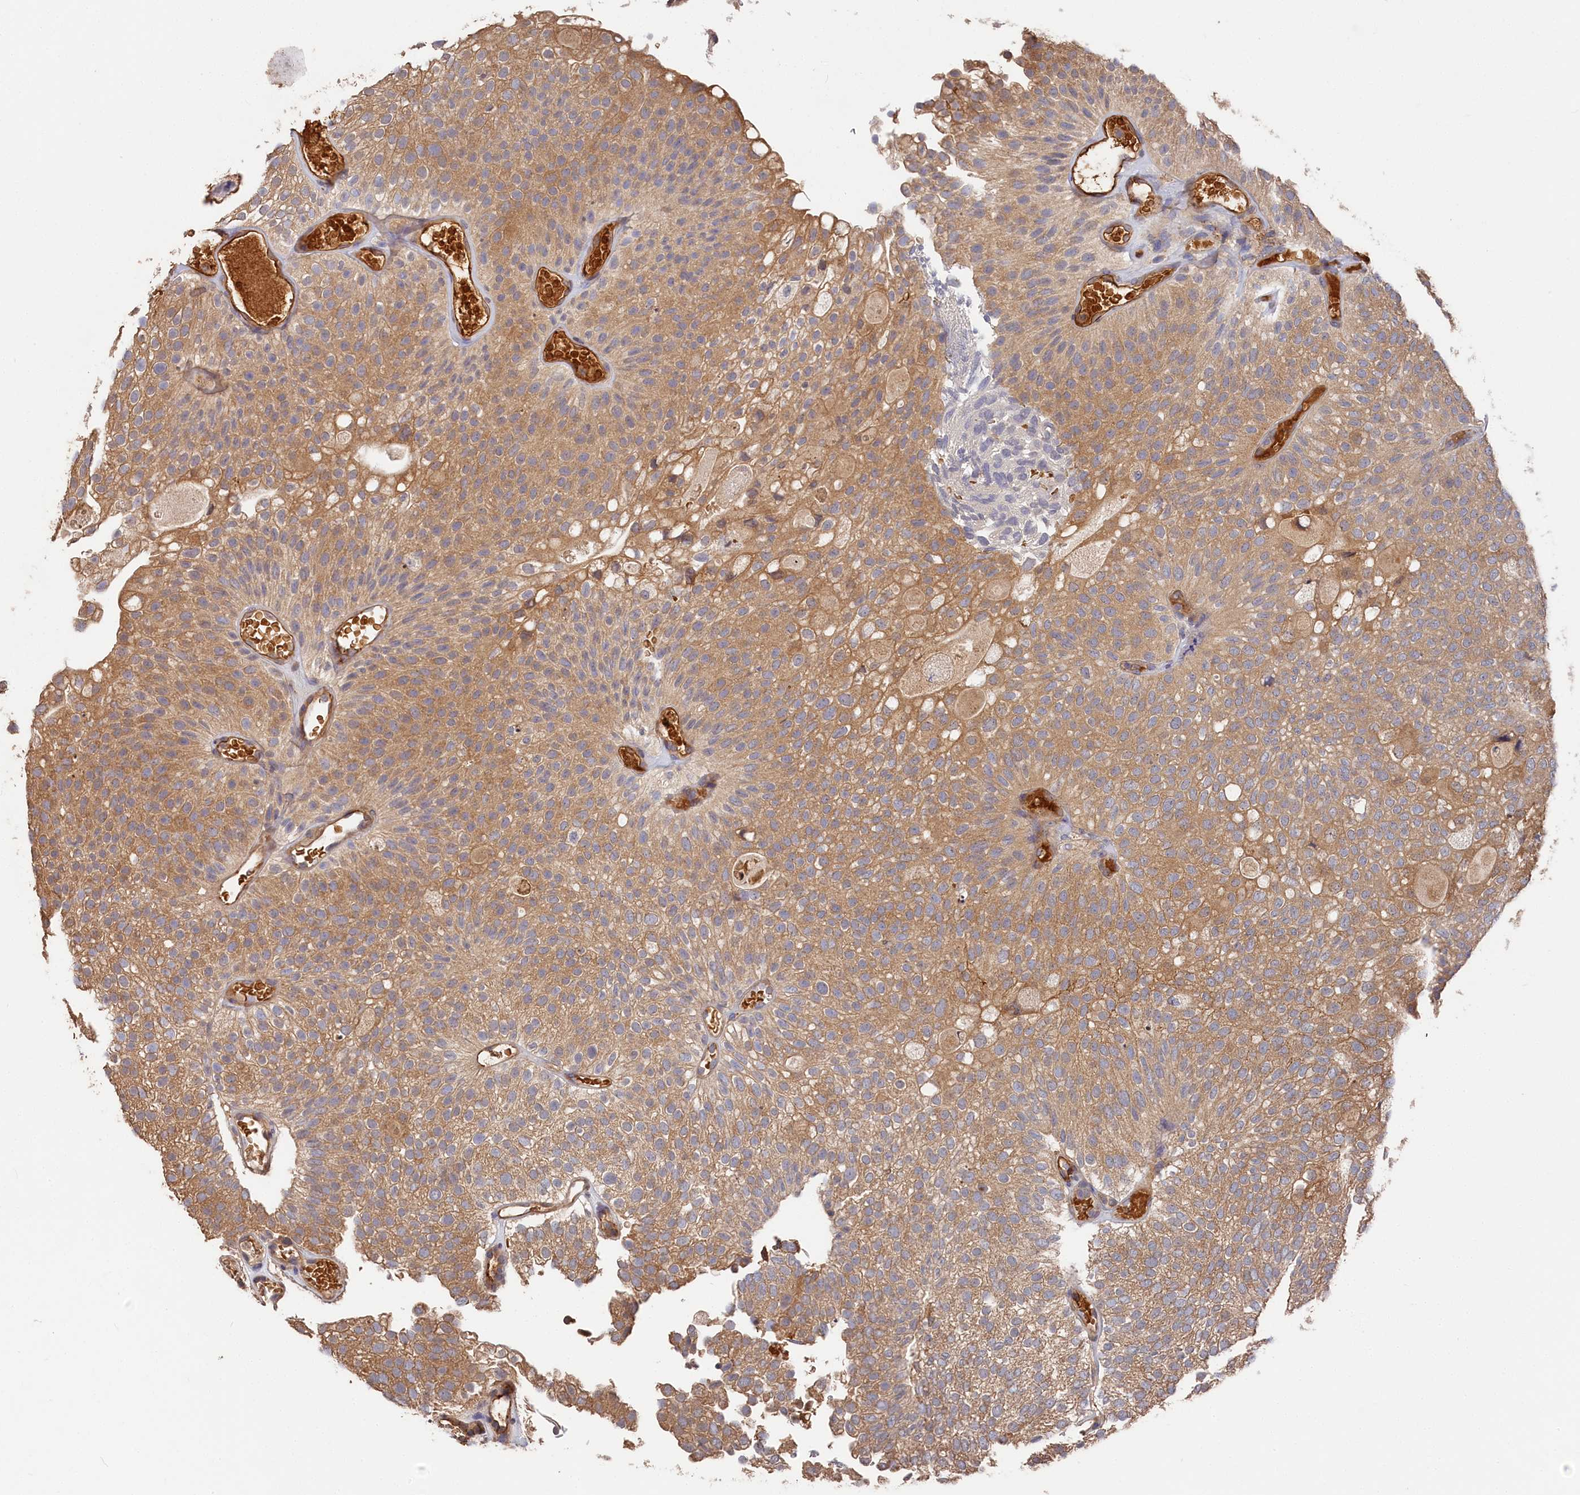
{"staining": {"intensity": "moderate", "quantity": ">75%", "location": "cytoplasmic/membranous"}, "tissue": "urothelial cancer", "cell_type": "Tumor cells", "image_type": "cancer", "snomed": [{"axis": "morphology", "description": "Urothelial carcinoma, Low grade"}, {"axis": "topography", "description": "Urinary bladder"}], "caption": "Protein expression analysis of urothelial cancer shows moderate cytoplasmic/membranous expression in approximately >75% of tumor cells. Using DAB (brown) and hematoxylin (blue) stains, captured at high magnification using brightfield microscopy.", "gene": "DHRS11", "patient": {"sex": "male", "age": 78}}